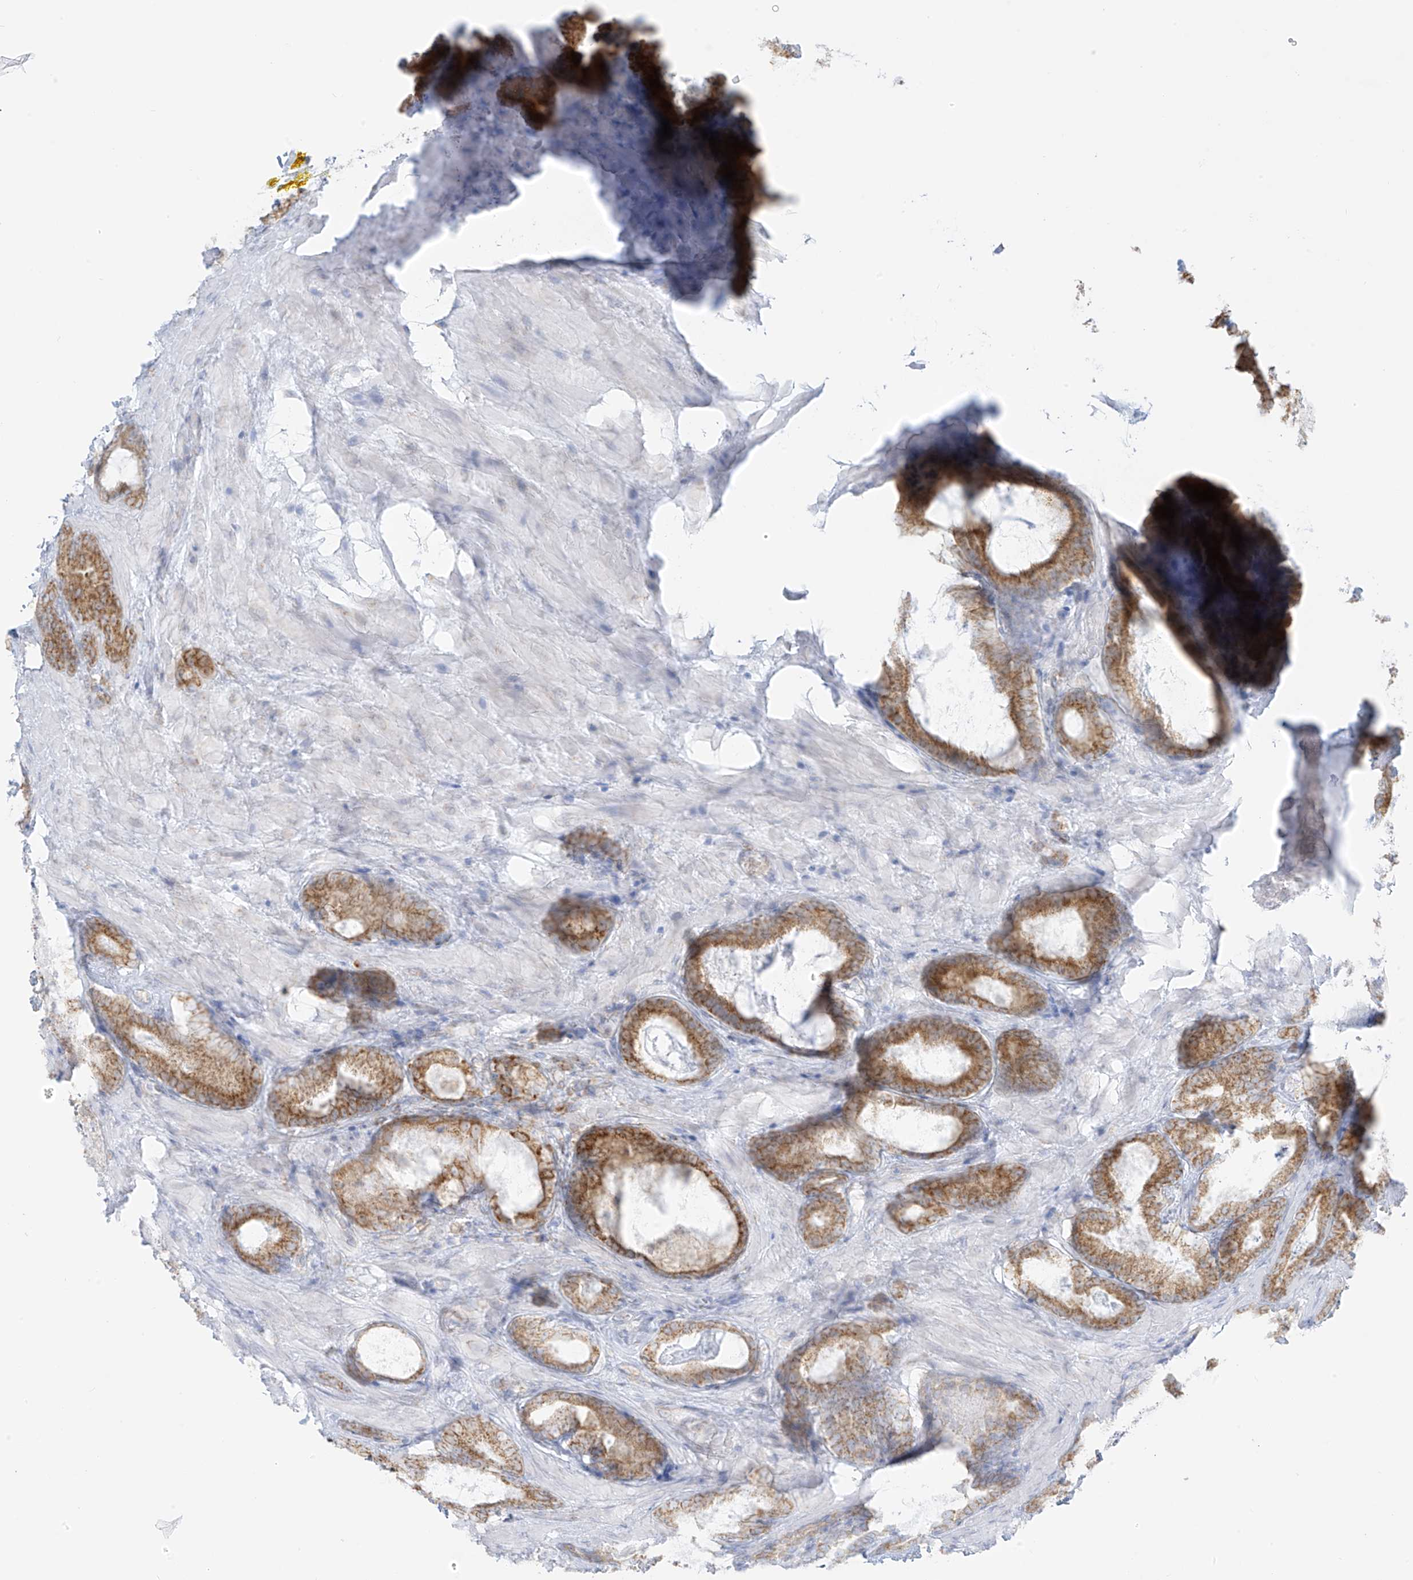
{"staining": {"intensity": "moderate", "quantity": ">75%", "location": "cytoplasmic/membranous"}, "tissue": "prostate cancer", "cell_type": "Tumor cells", "image_type": "cancer", "snomed": [{"axis": "morphology", "description": "Adenocarcinoma, High grade"}, {"axis": "topography", "description": "Prostate"}], "caption": "About >75% of tumor cells in human high-grade adenocarcinoma (prostate) reveal moderate cytoplasmic/membranous protein expression as visualized by brown immunohistochemical staining.", "gene": "LRRC59", "patient": {"sex": "male", "age": 66}}